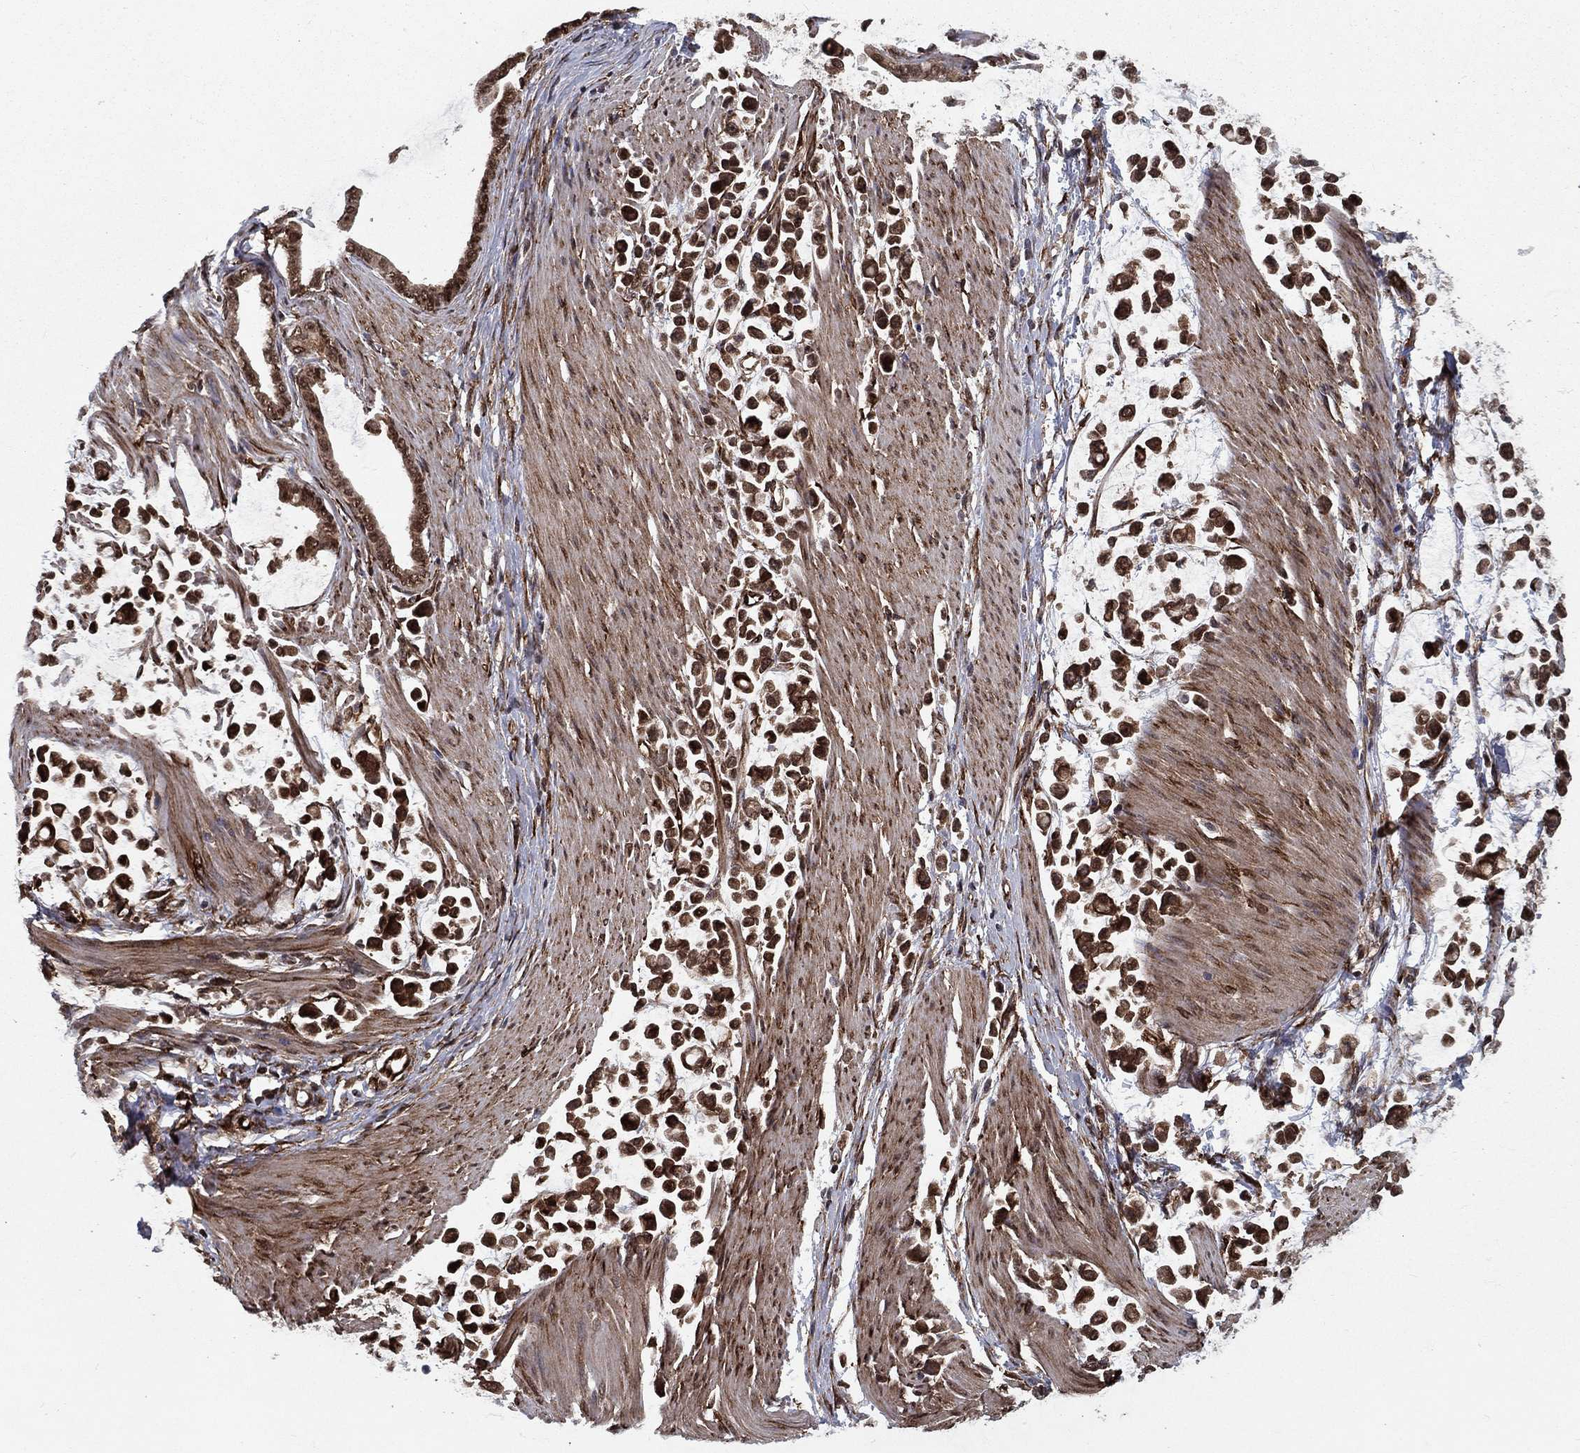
{"staining": {"intensity": "strong", "quantity": ">75%", "location": "cytoplasmic/membranous,nuclear"}, "tissue": "stomach cancer", "cell_type": "Tumor cells", "image_type": "cancer", "snomed": [{"axis": "morphology", "description": "Adenocarcinoma, NOS"}, {"axis": "topography", "description": "Stomach"}], "caption": "Stomach adenocarcinoma stained with a protein marker shows strong staining in tumor cells.", "gene": "CERS2", "patient": {"sex": "male", "age": 82}}